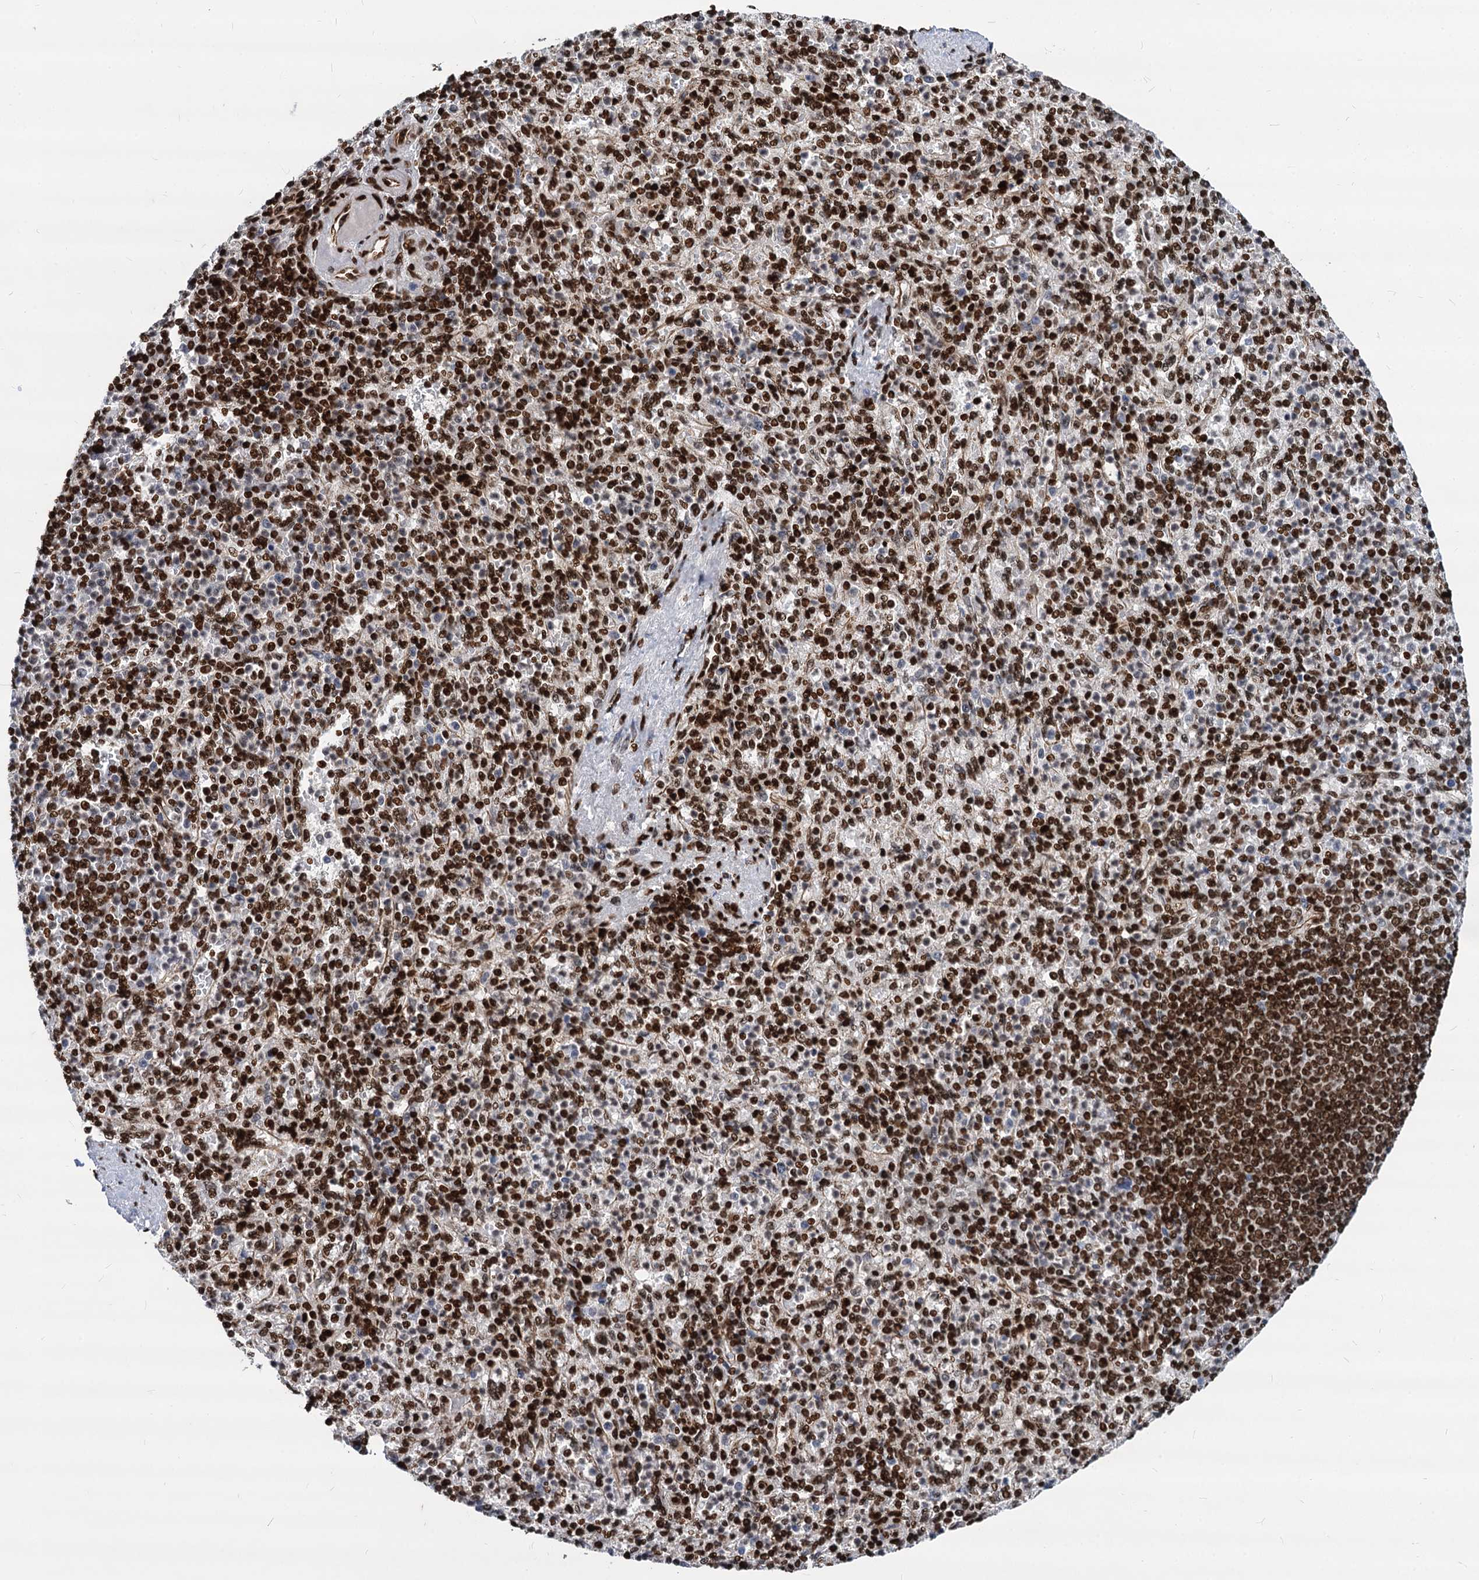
{"staining": {"intensity": "strong", "quantity": ">75%", "location": "nuclear"}, "tissue": "spleen", "cell_type": "Cells in red pulp", "image_type": "normal", "snomed": [{"axis": "morphology", "description": "Normal tissue, NOS"}, {"axis": "topography", "description": "Spleen"}], "caption": "Brown immunohistochemical staining in benign spleen displays strong nuclear positivity in about >75% of cells in red pulp. (DAB (3,3'-diaminobenzidine) IHC with brightfield microscopy, high magnification).", "gene": "MECP2", "patient": {"sex": "female", "age": 74}}